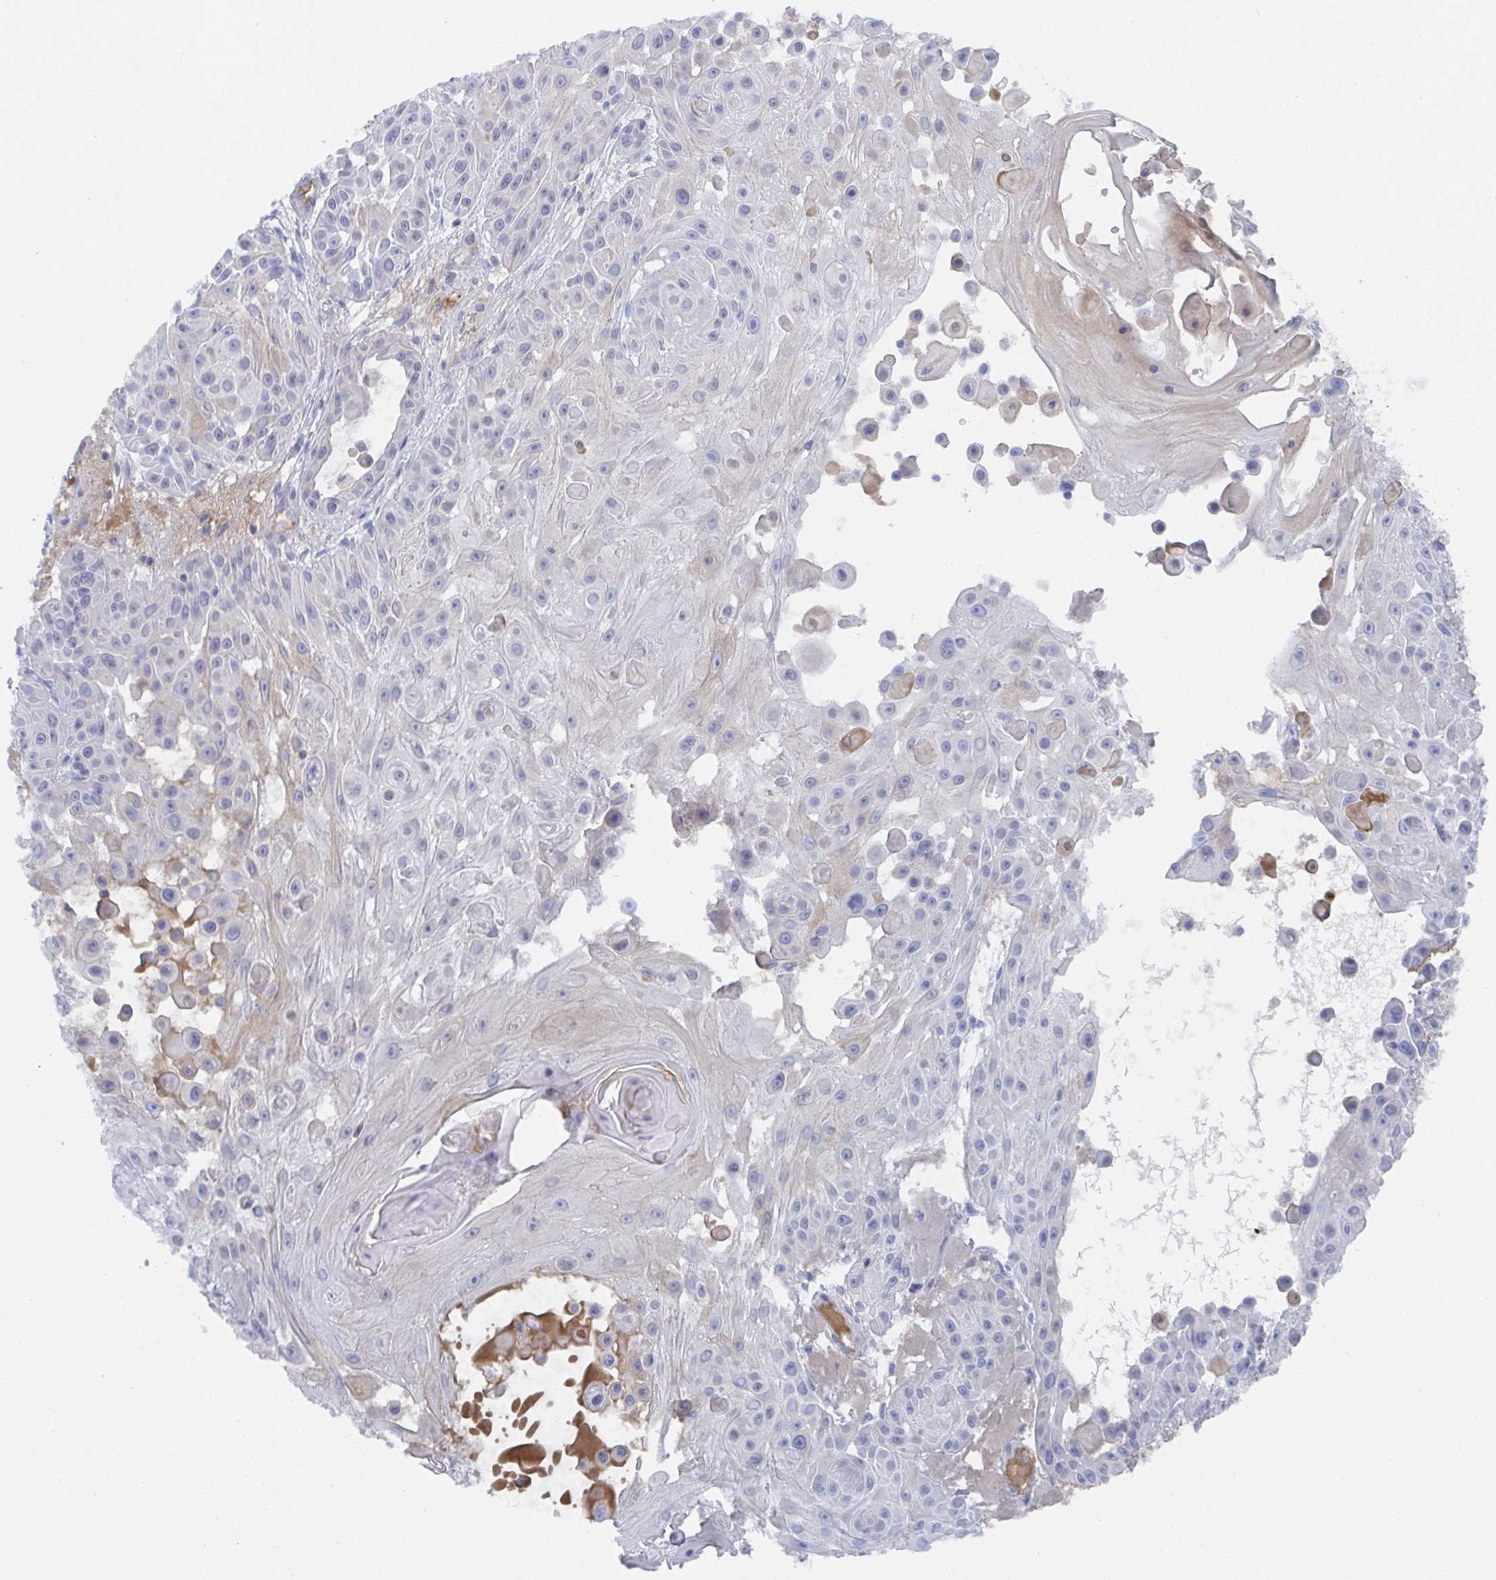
{"staining": {"intensity": "negative", "quantity": "none", "location": "none"}, "tissue": "skin cancer", "cell_type": "Tumor cells", "image_type": "cancer", "snomed": [{"axis": "morphology", "description": "Squamous cell carcinoma, NOS"}, {"axis": "topography", "description": "Skin"}], "caption": "Immunohistochemistry photomicrograph of neoplastic tissue: skin cancer (squamous cell carcinoma) stained with DAB shows no significant protein staining in tumor cells.", "gene": "TNFAIP6", "patient": {"sex": "male", "age": 91}}